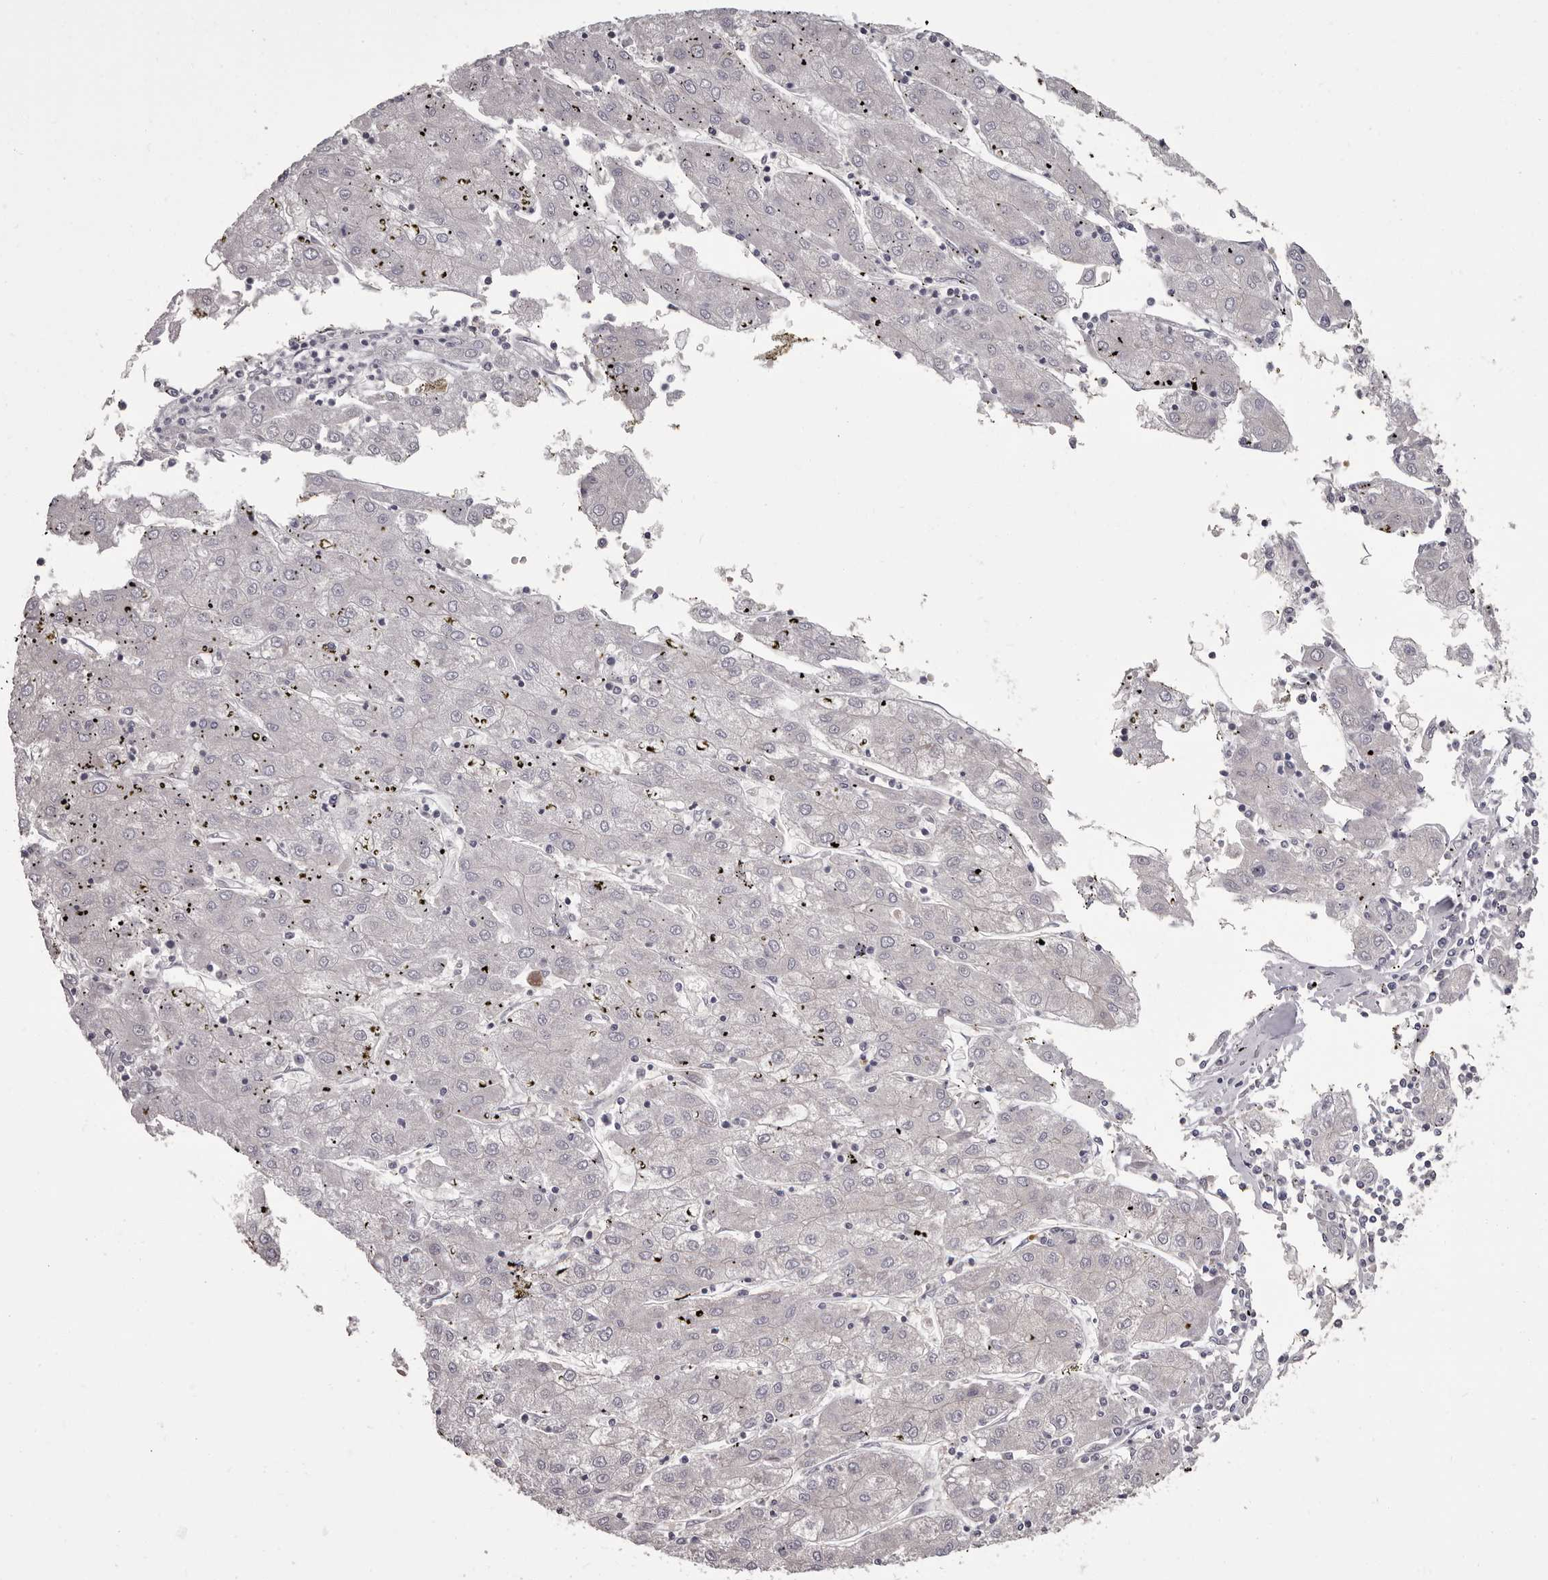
{"staining": {"intensity": "negative", "quantity": "none", "location": "none"}, "tissue": "liver cancer", "cell_type": "Tumor cells", "image_type": "cancer", "snomed": [{"axis": "morphology", "description": "Carcinoma, Hepatocellular, NOS"}, {"axis": "topography", "description": "Liver"}], "caption": "This image is of liver hepatocellular carcinoma stained with immunohistochemistry (IHC) to label a protein in brown with the nuclei are counter-stained blue. There is no expression in tumor cells.", "gene": "APEH", "patient": {"sex": "male", "age": 72}}